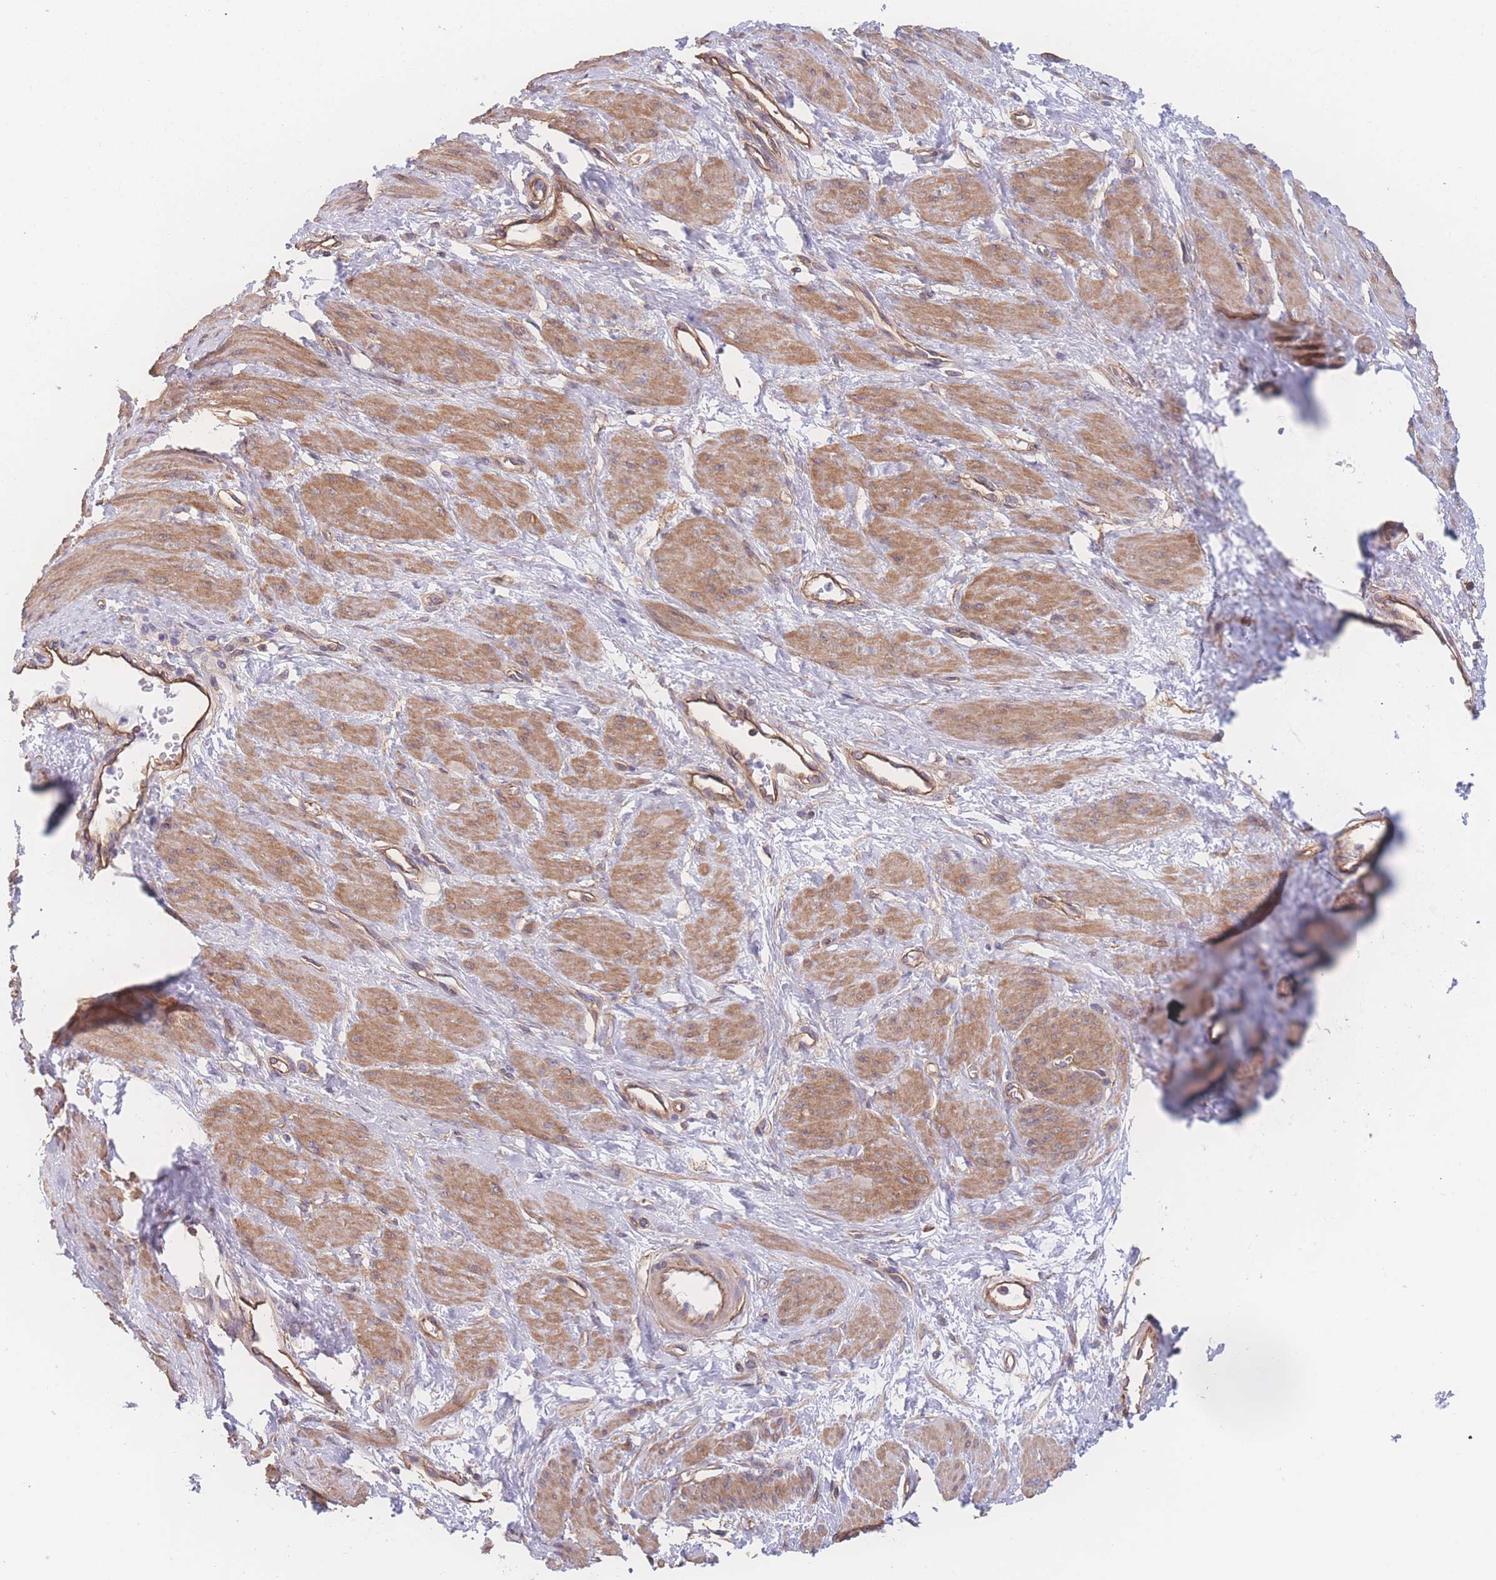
{"staining": {"intensity": "moderate", "quantity": "25%-75%", "location": "cytoplasmic/membranous"}, "tissue": "smooth muscle", "cell_type": "Smooth muscle cells", "image_type": "normal", "snomed": [{"axis": "morphology", "description": "Normal tissue, NOS"}, {"axis": "topography", "description": "Smooth muscle"}, {"axis": "topography", "description": "Uterus"}], "caption": "Smooth muscle stained with DAB immunohistochemistry (IHC) exhibits medium levels of moderate cytoplasmic/membranous positivity in approximately 25%-75% of smooth muscle cells. (DAB = brown stain, brightfield microscopy at high magnification).", "gene": "CFAP97", "patient": {"sex": "female", "age": 39}}